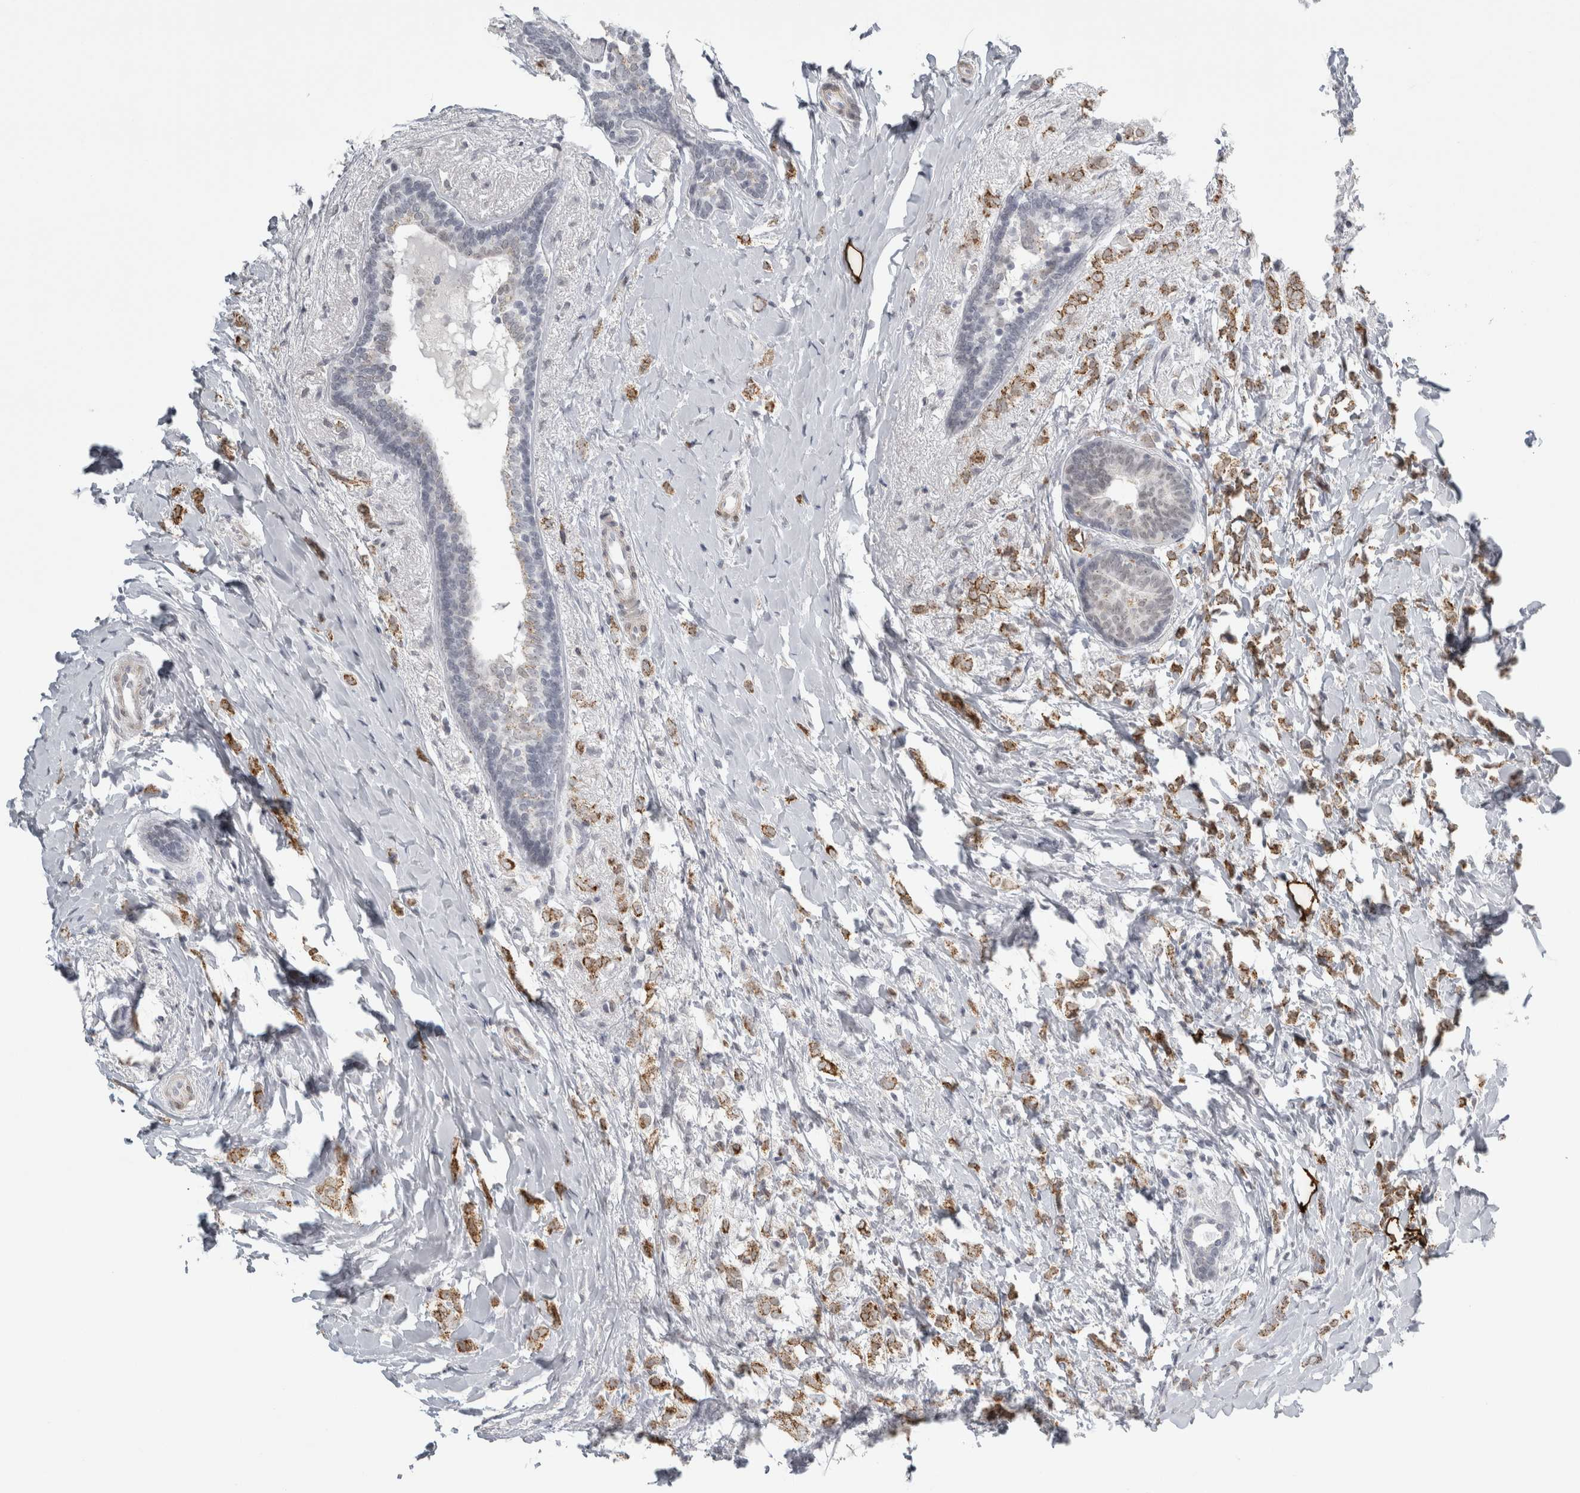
{"staining": {"intensity": "moderate", "quantity": ">75%", "location": "cytoplasmic/membranous"}, "tissue": "breast cancer", "cell_type": "Tumor cells", "image_type": "cancer", "snomed": [{"axis": "morphology", "description": "Normal tissue, NOS"}, {"axis": "morphology", "description": "Lobular carcinoma"}, {"axis": "topography", "description": "Breast"}], "caption": "Breast cancer (lobular carcinoma) stained for a protein exhibits moderate cytoplasmic/membranous positivity in tumor cells.", "gene": "PLIN1", "patient": {"sex": "female", "age": 47}}